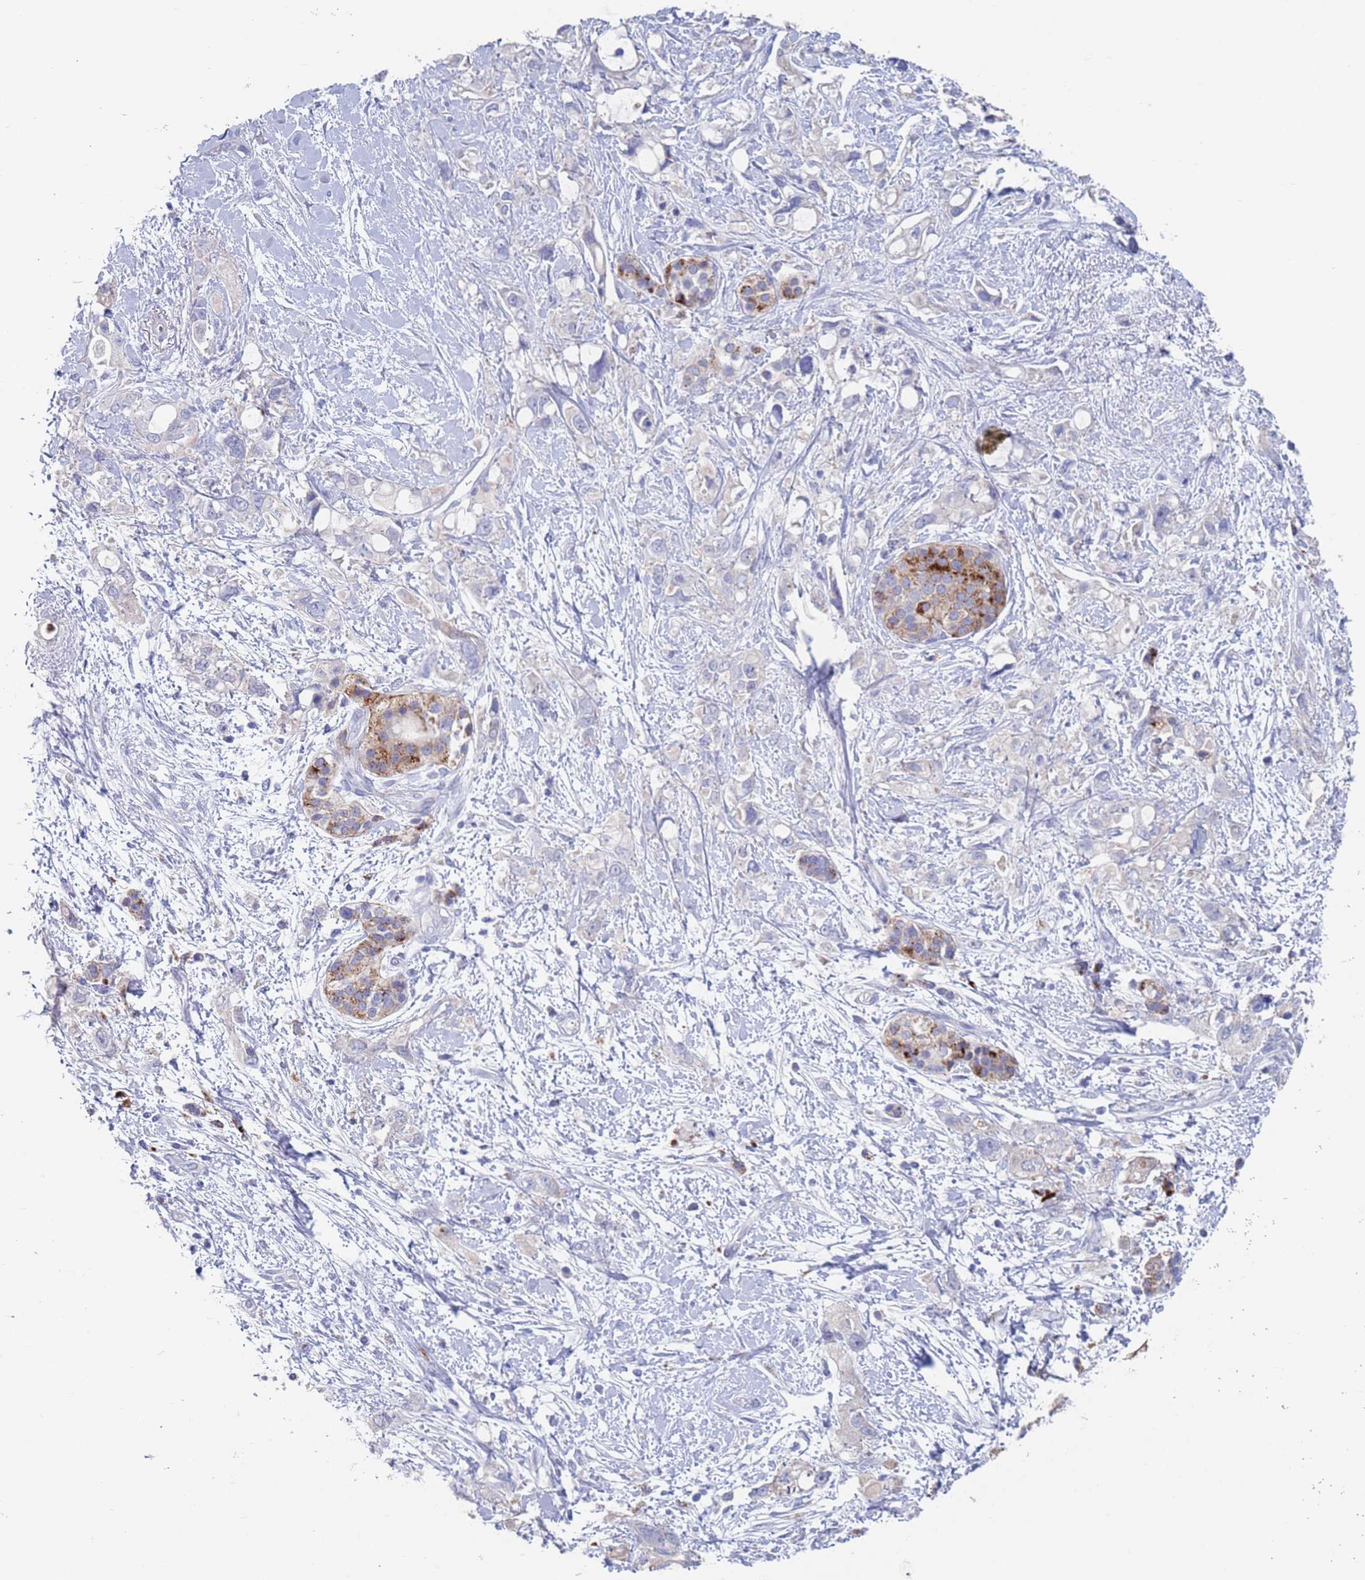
{"staining": {"intensity": "strong", "quantity": "<25%", "location": "cytoplasmic/membranous"}, "tissue": "pancreatic cancer", "cell_type": "Tumor cells", "image_type": "cancer", "snomed": [{"axis": "morphology", "description": "Adenocarcinoma, NOS"}, {"axis": "topography", "description": "Pancreas"}], "caption": "DAB (3,3'-diaminobenzidine) immunohistochemical staining of human pancreatic cancer reveals strong cytoplasmic/membranous protein positivity in approximately <25% of tumor cells. Nuclei are stained in blue.", "gene": "FUCA1", "patient": {"sex": "female", "age": 56}}